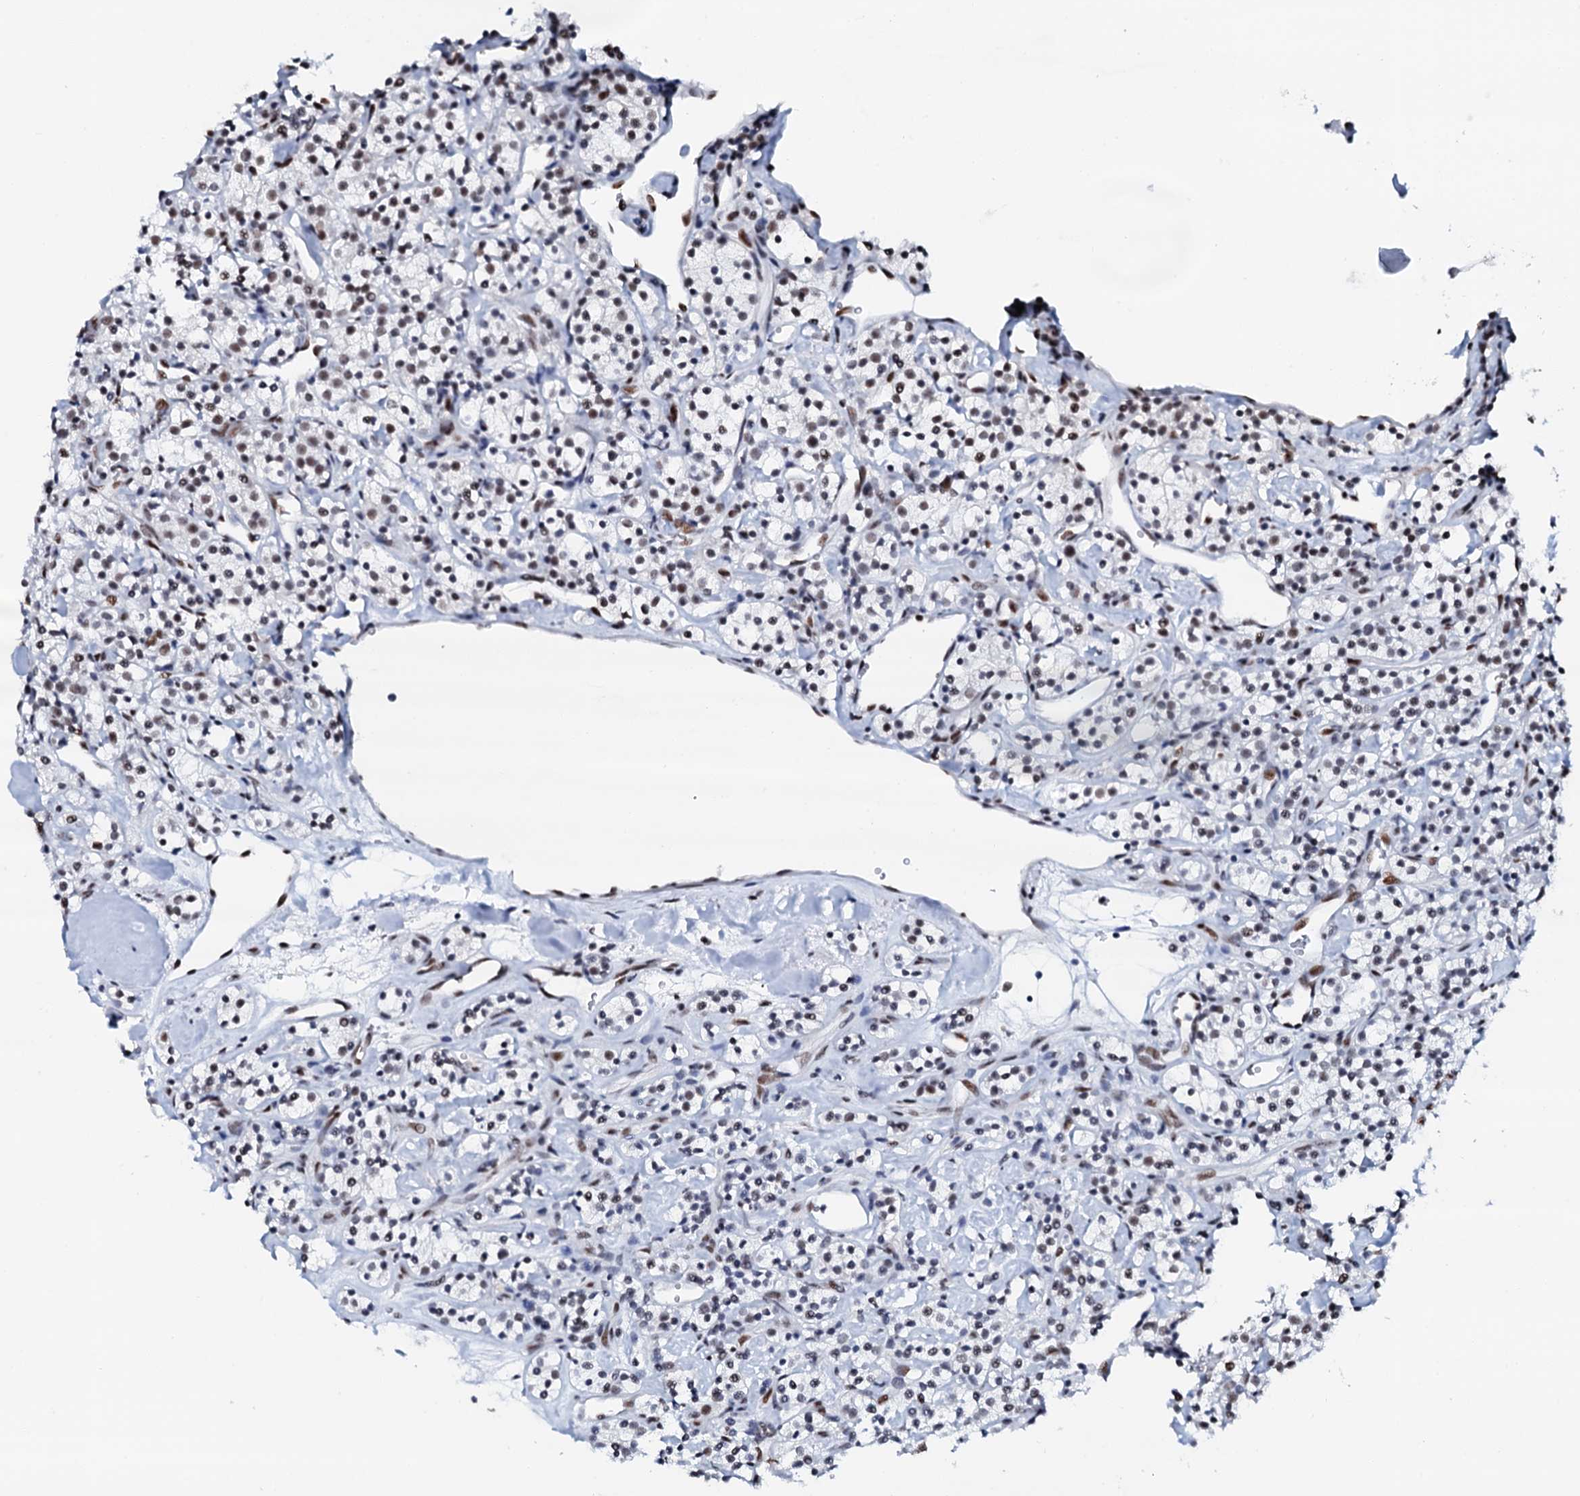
{"staining": {"intensity": "weak", "quantity": "<25%", "location": "nuclear"}, "tissue": "renal cancer", "cell_type": "Tumor cells", "image_type": "cancer", "snomed": [{"axis": "morphology", "description": "Adenocarcinoma, NOS"}, {"axis": "topography", "description": "Kidney"}], "caption": "Tumor cells show no significant positivity in adenocarcinoma (renal).", "gene": "NKAPD1", "patient": {"sex": "male", "age": 77}}